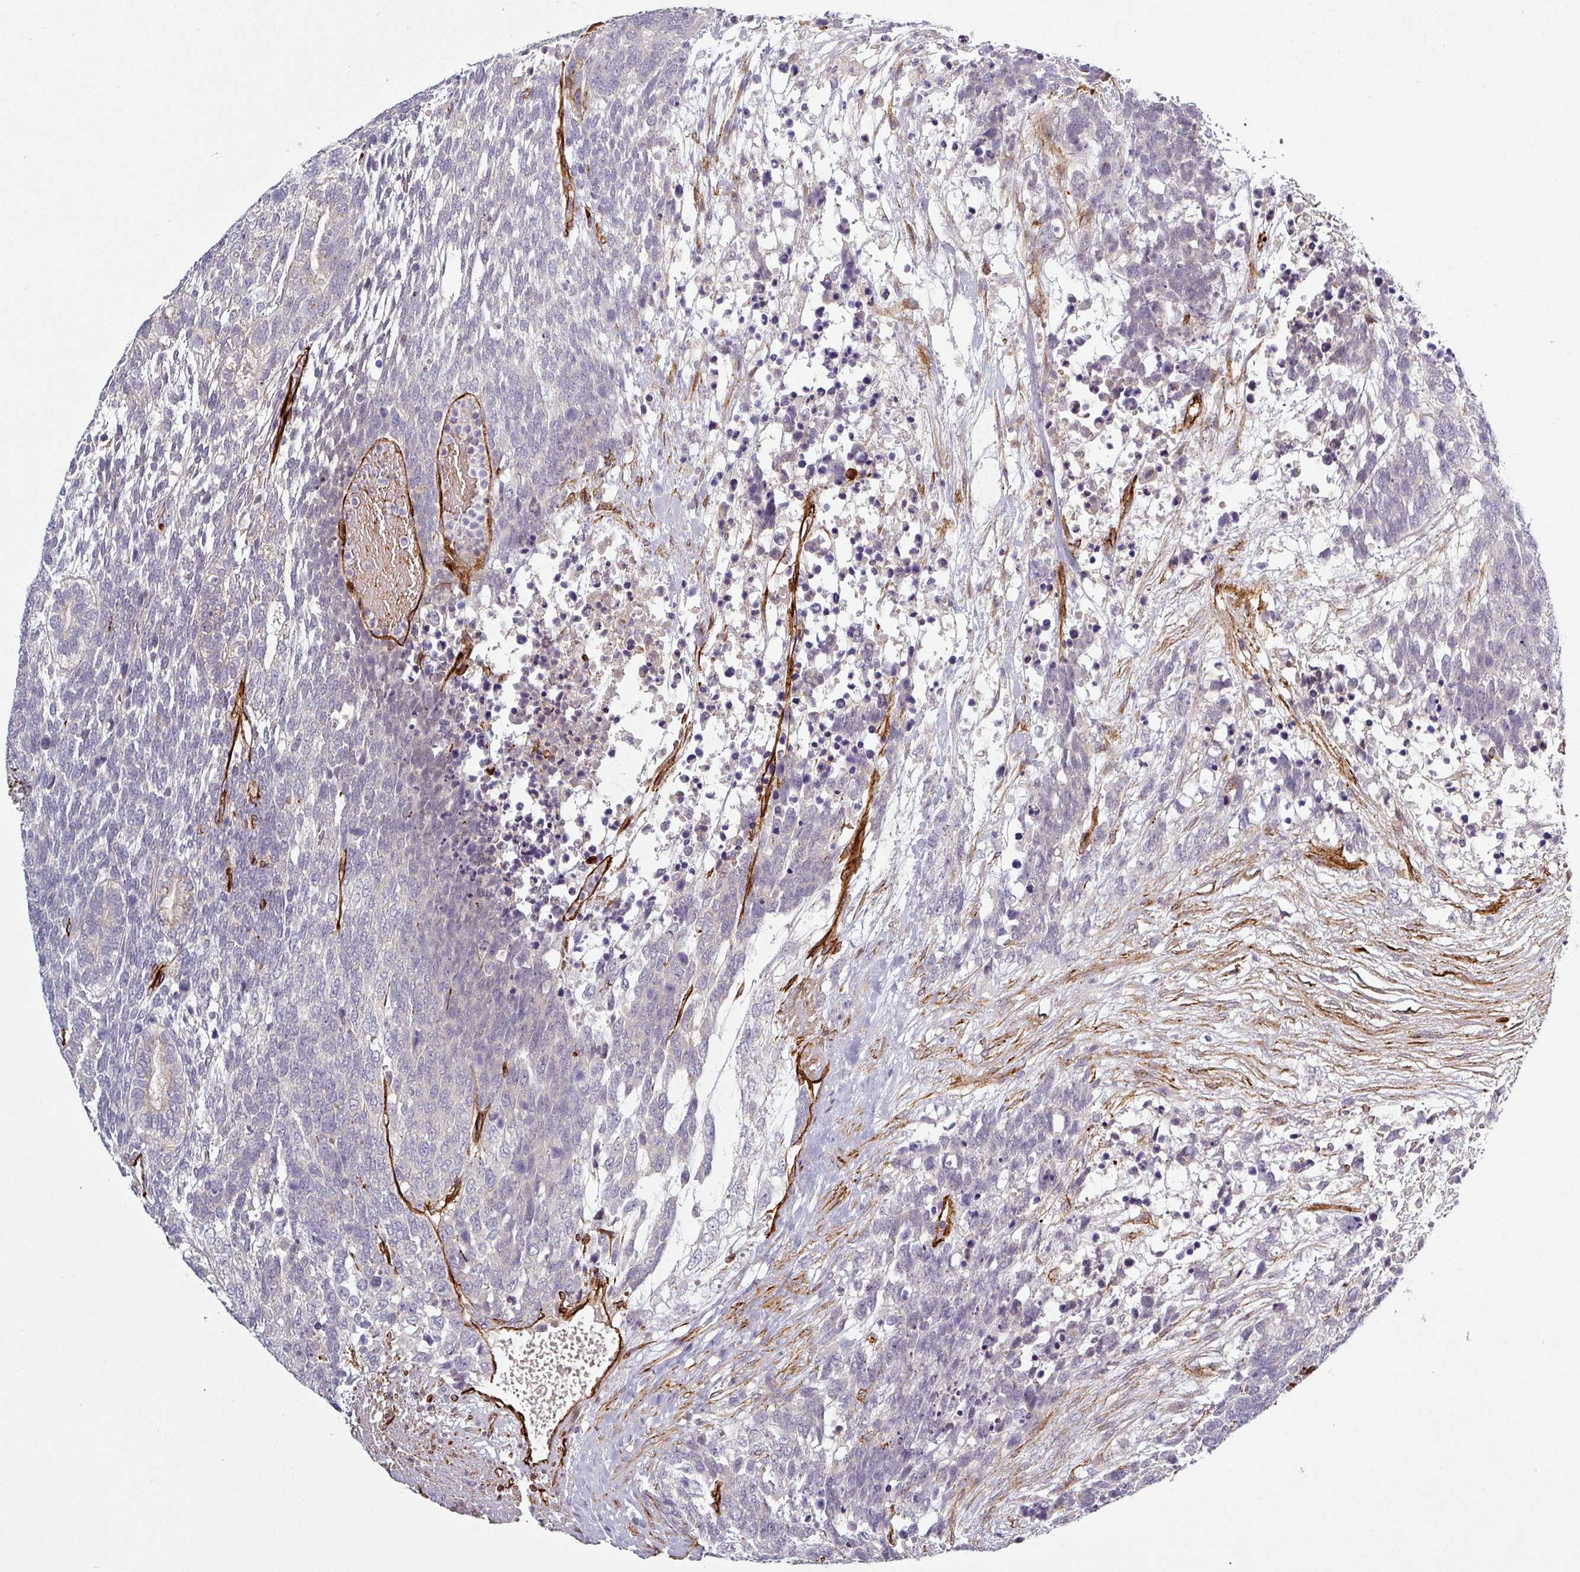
{"staining": {"intensity": "negative", "quantity": "none", "location": "none"}, "tissue": "testis cancer", "cell_type": "Tumor cells", "image_type": "cancer", "snomed": [{"axis": "morphology", "description": "Carcinoma, Embryonal, NOS"}, {"axis": "topography", "description": "Testis"}], "caption": "Micrograph shows no protein expression in tumor cells of testis cancer tissue.", "gene": "PRODH2", "patient": {"sex": "male", "age": 23}}